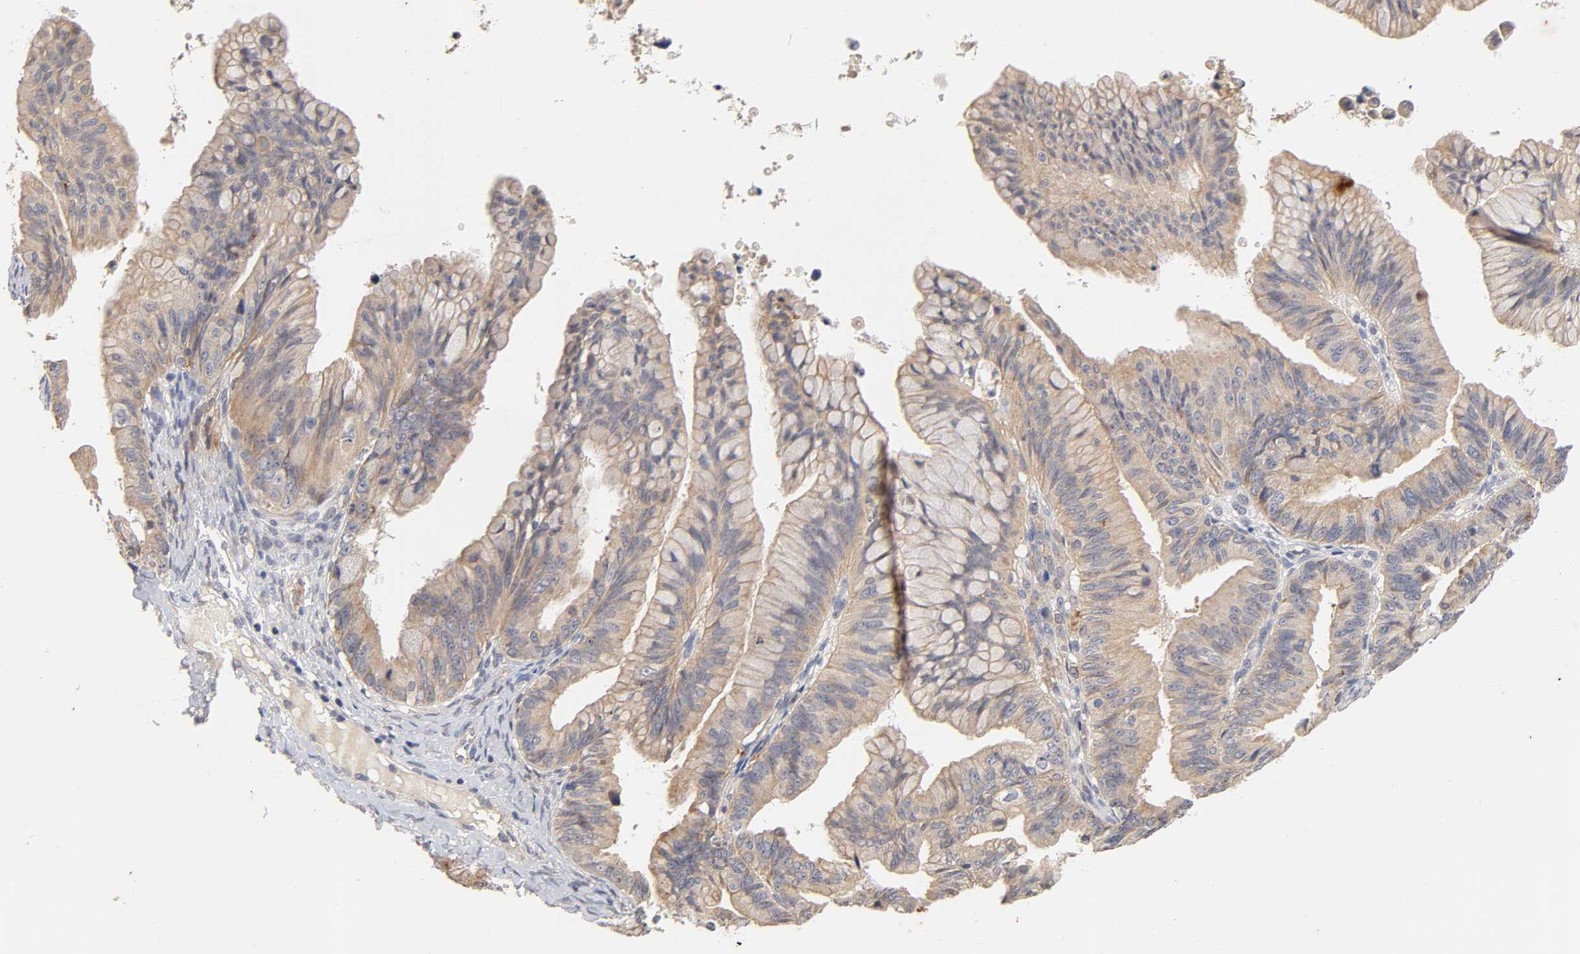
{"staining": {"intensity": "weak", "quantity": ">75%", "location": "cytoplasmic/membranous"}, "tissue": "ovarian cancer", "cell_type": "Tumor cells", "image_type": "cancer", "snomed": [{"axis": "morphology", "description": "Cystadenocarcinoma, mucinous, NOS"}, {"axis": "topography", "description": "Ovary"}], "caption": "This image reveals ovarian cancer stained with IHC to label a protein in brown. The cytoplasmic/membranous of tumor cells show weak positivity for the protein. Nuclei are counter-stained blue.", "gene": "CXADR", "patient": {"sex": "female", "age": 36}}